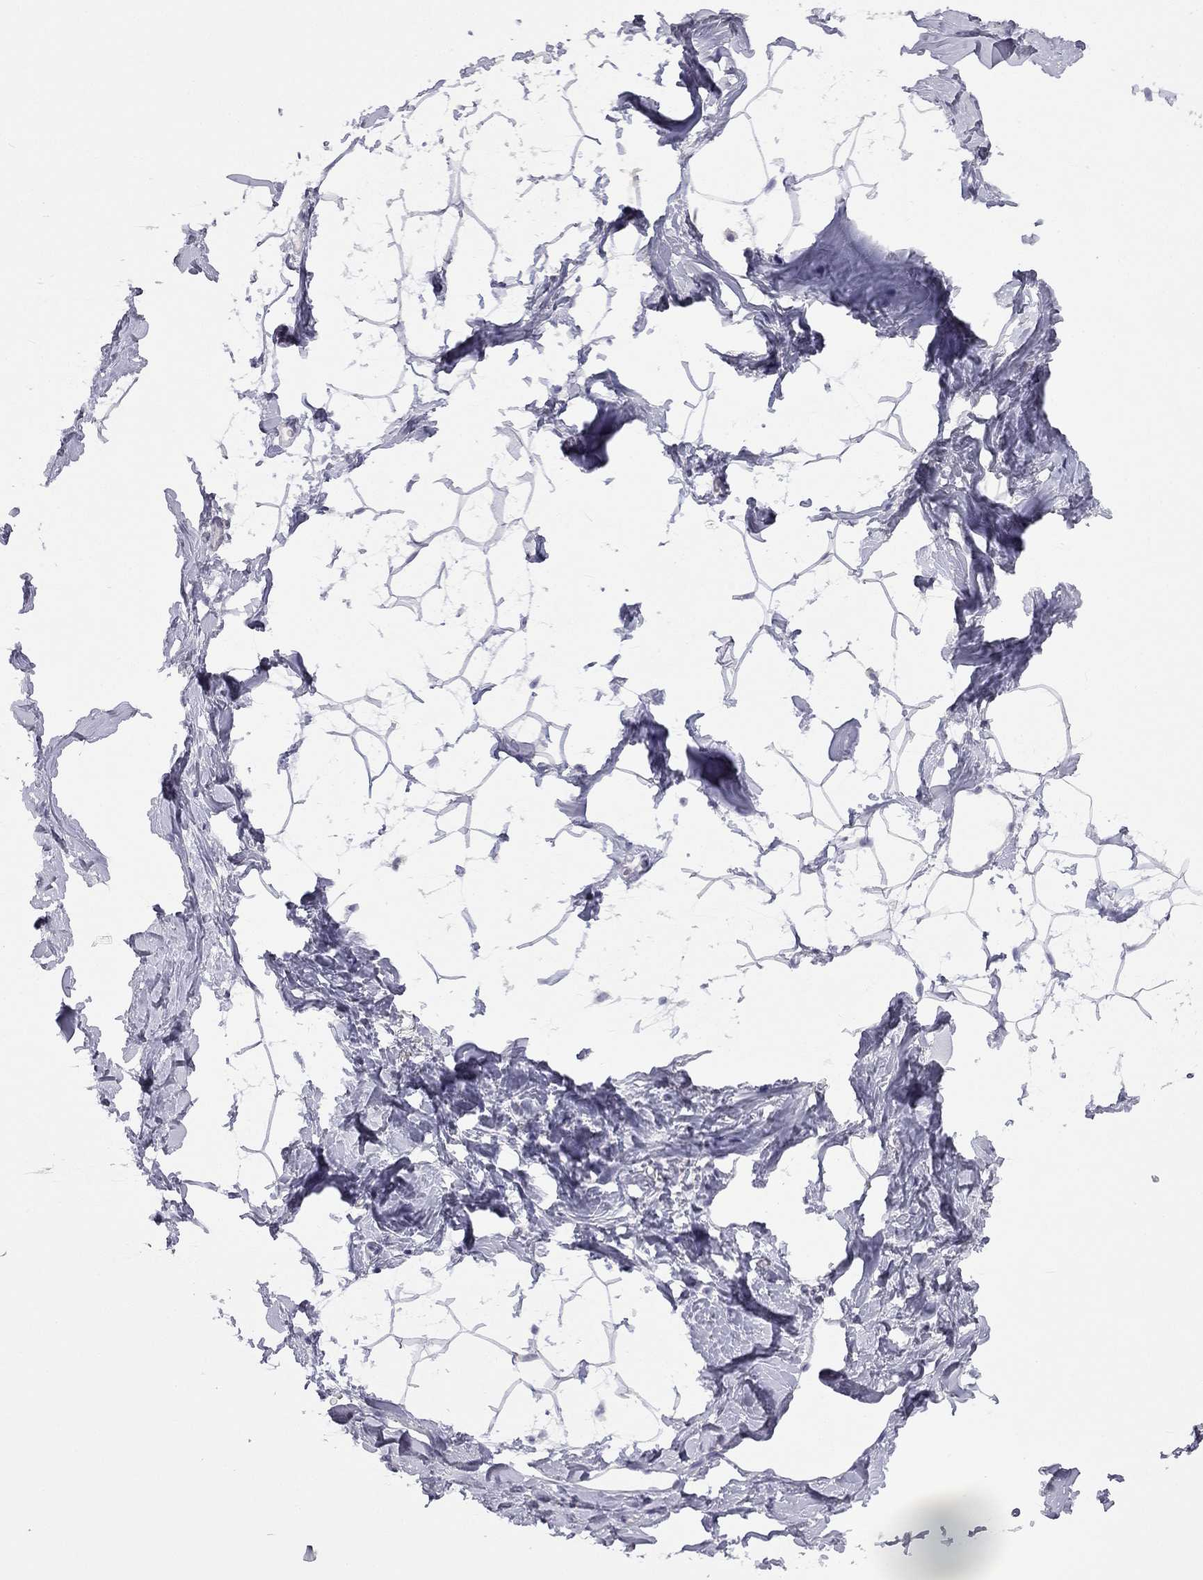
{"staining": {"intensity": "negative", "quantity": "none", "location": "none"}, "tissue": "breast", "cell_type": "Adipocytes", "image_type": "normal", "snomed": [{"axis": "morphology", "description": "Normal tissue, NOS"}, {"axis": "topography", "description": "Breast"}], "caption": "A histopathology image of human breast is negative for staining in adipocytes. Nuclei are stained in blue.", "gene": "C16orf89", "patient": {"sex": "female", "age": 32}}